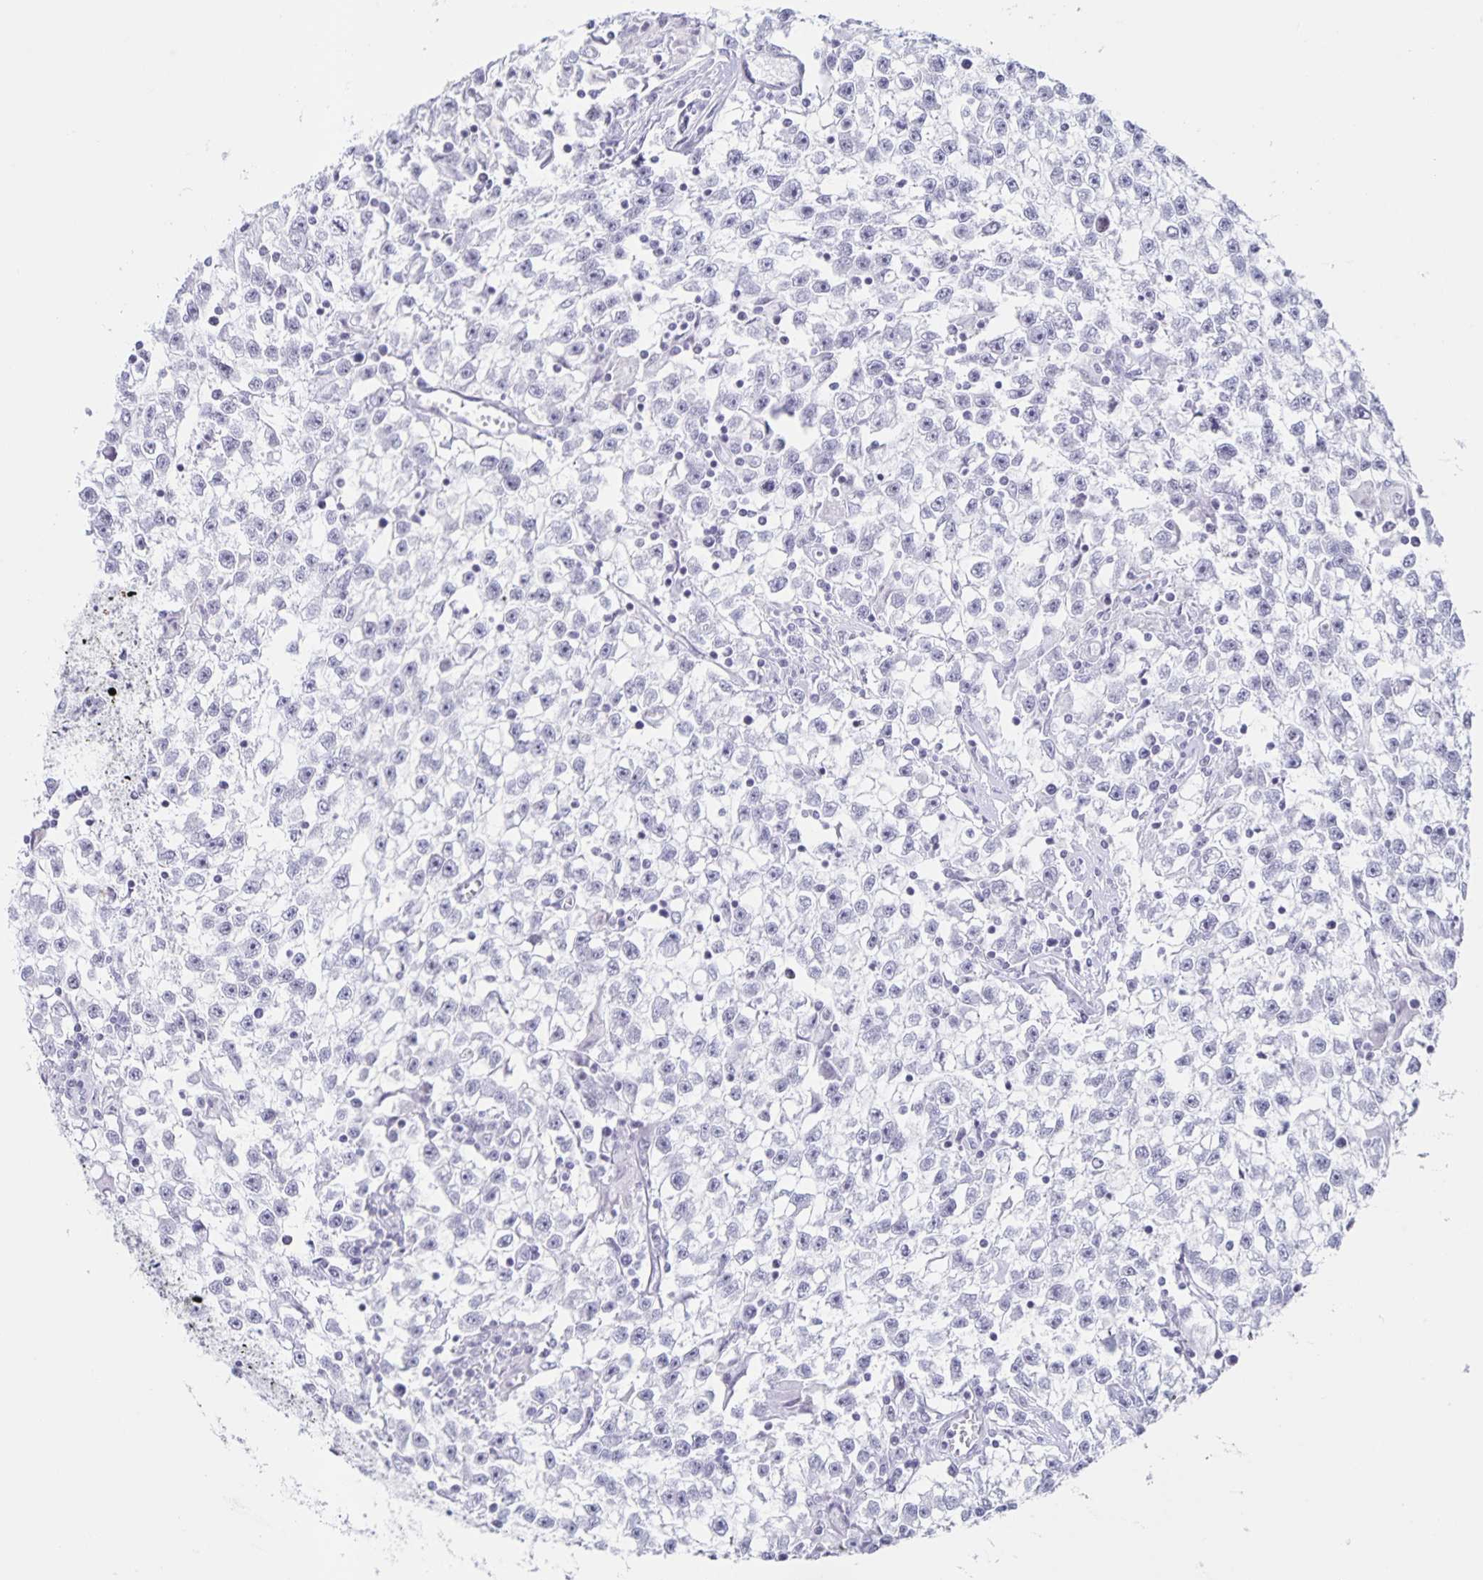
{"staining": {"intensity": "negative", "quantity": "none", "location": "none"}, "tissue": "testis cancer", "cell_type": "Tumor cells", "image_type": "cancer", "snomed": [{"axis": "morphology", "description": "Seminoma, NOS"}, {"axis": "topography", "description": "Testis"}], "caption": "IHC of testis cancer reveals no positivity in tumor cells.", "gene": "LCE6A", "patient": {"sex": "male", "age": 31}}